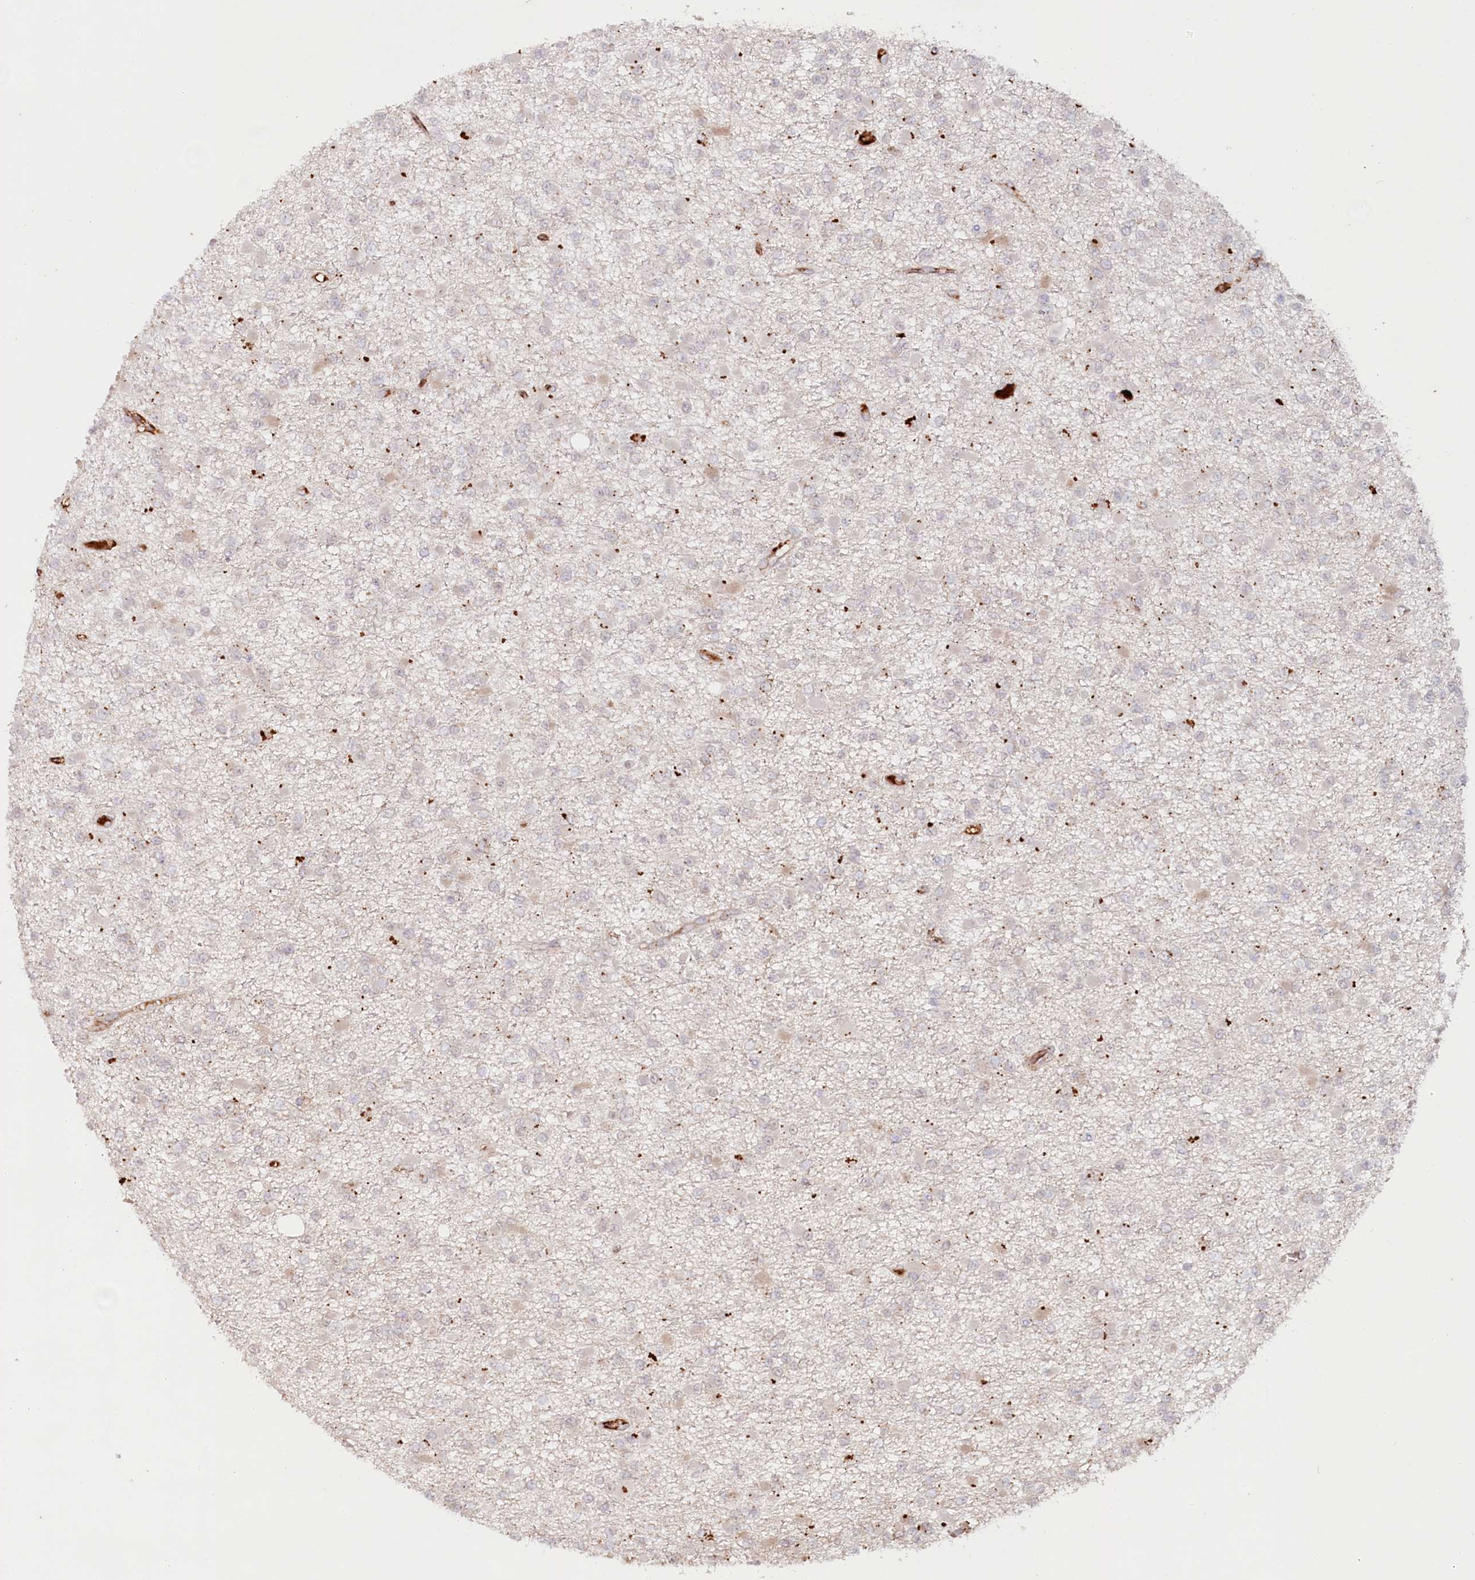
{"staining": {"intensity": "negative", "quantity": "none", "location": "none"}, "tissue": "glioma", "cell_type": "Tumor cells", "image_type": "cancer", "snomed": [{"axis": "morphology", "description": "Glioma, malignant, Low grade"}, {"axis": "topography", "description": "Brain"}], "caption": "This is an immunohistochemistry histopathology image of glioma. There is no staining in tumor cells.", "gene": "PSAPL1", "patient": {"sex": "female", "age": 22}}